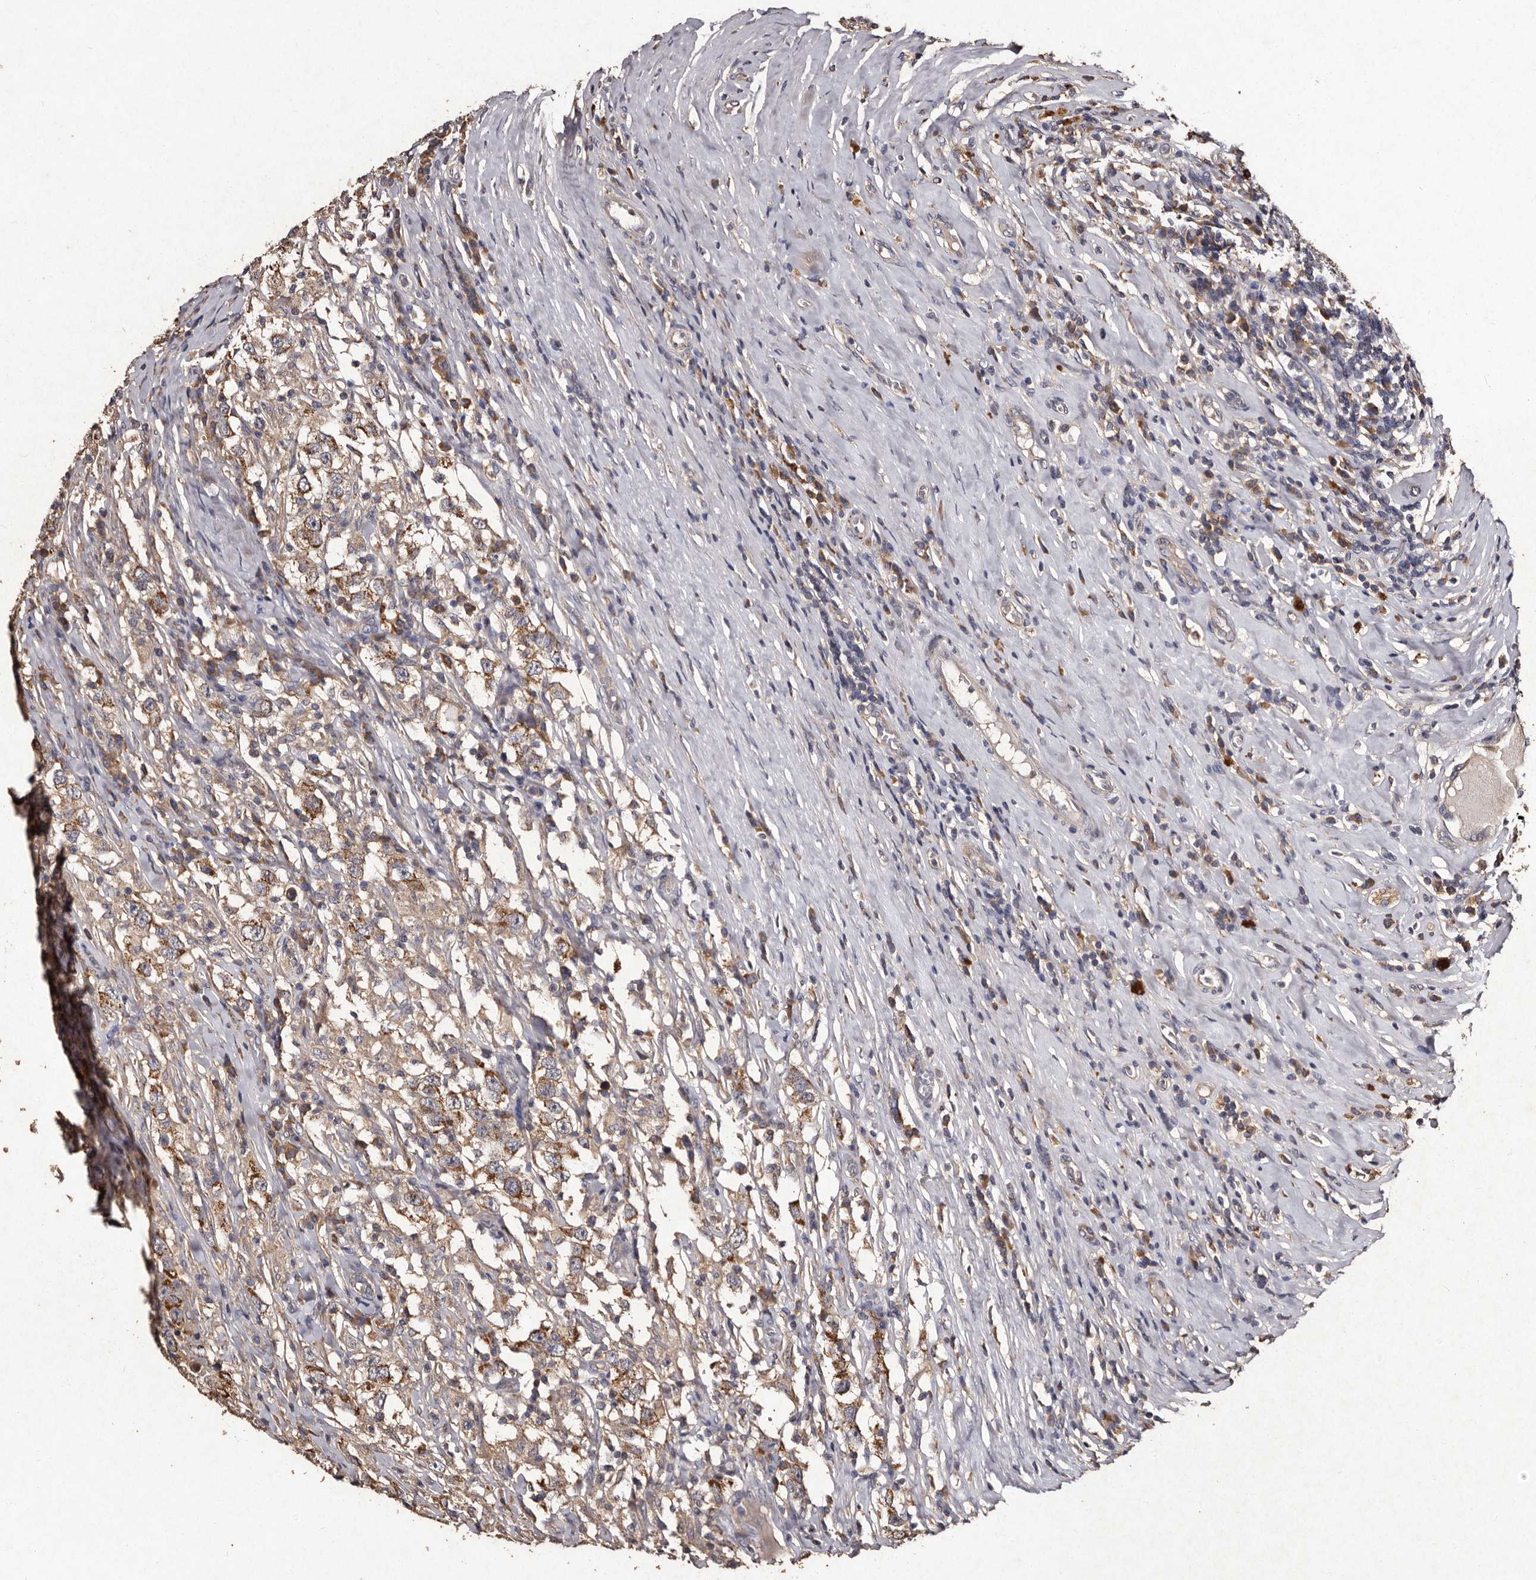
{"staining": {"intensity": "moderate", "quantity": ">75%", "location": "cytoplasmic/membranous"}, "tissue": "testis cancer", "cell_type": "Tumor cells", "image_type": "cancer", "snomed": [{"axis": "morphology", "description": "Seminoma, NOS"}, {"axis": "topography", "description": "Testis"}], "caption": "The histopathology image exhibits a brown stain indicating the presence of a protein in the cytoplasmic/membranous of tumor cells in testis seminoma.", "gene": "TFB1M", "patient": {"sex": "male", "age": 41}}